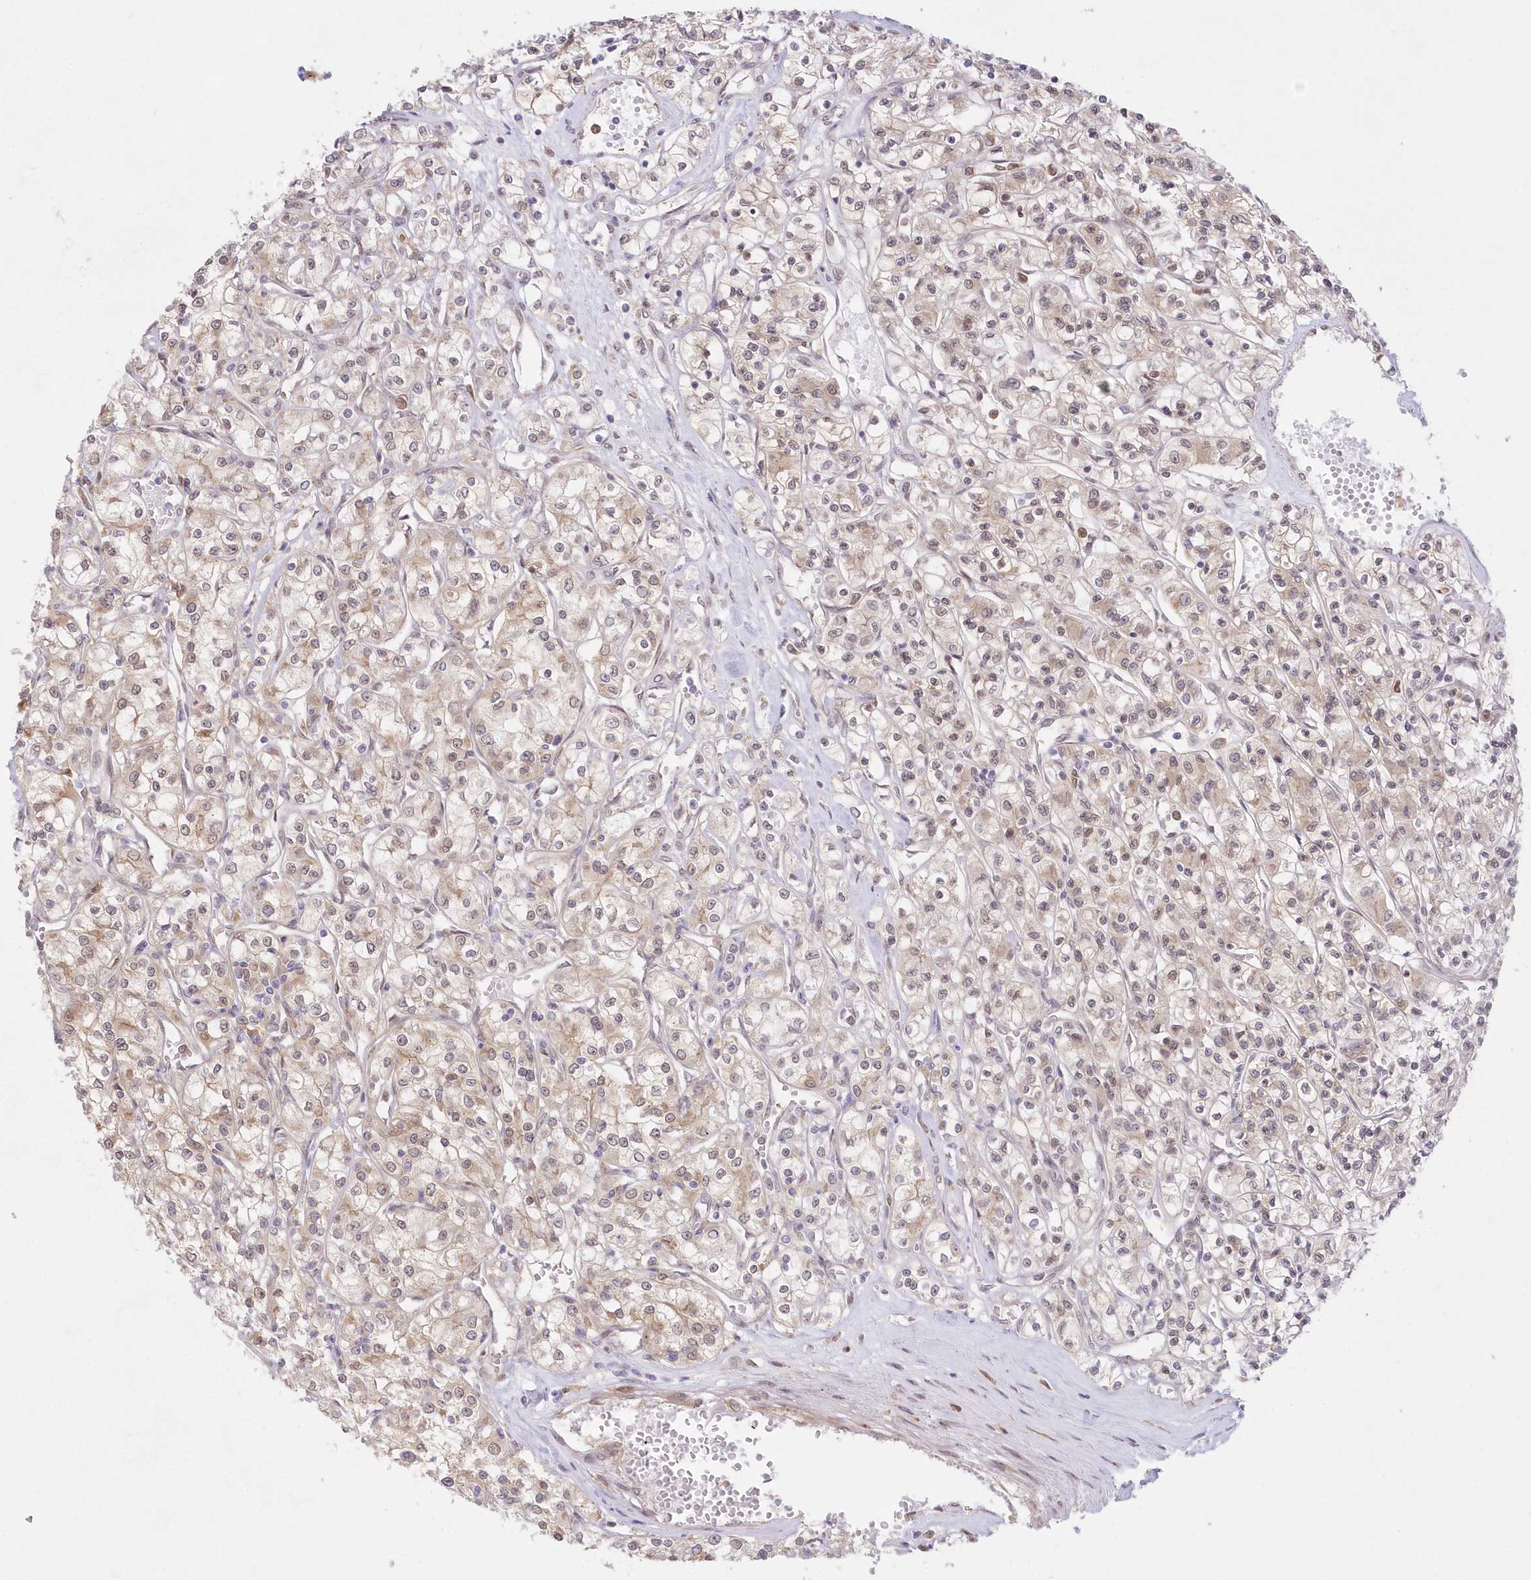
{"staining": {"intensity": "weak", "quantity": ">75%", "location": "cytoplasmic/membranous,nuclear"}, "tissue": "renal cancer", "cell_type": "Tumor cells", "image_type": "cancer", "snomed": [{"axis": "morphology", "description": "Adenocarcinoma, NOS"}, {"axis": "topography", "description": "Kidney"}], "caption": "This image shows immunohistochemistry (IHC) staining of human renal cancer (adenocarcinoma), with low weak cytoplasmic/membranous and nuclear positivity in approximately >75% of tumor cells.", "gene": "RNPEP", "patient": {"sex": "female", "age": 59}}